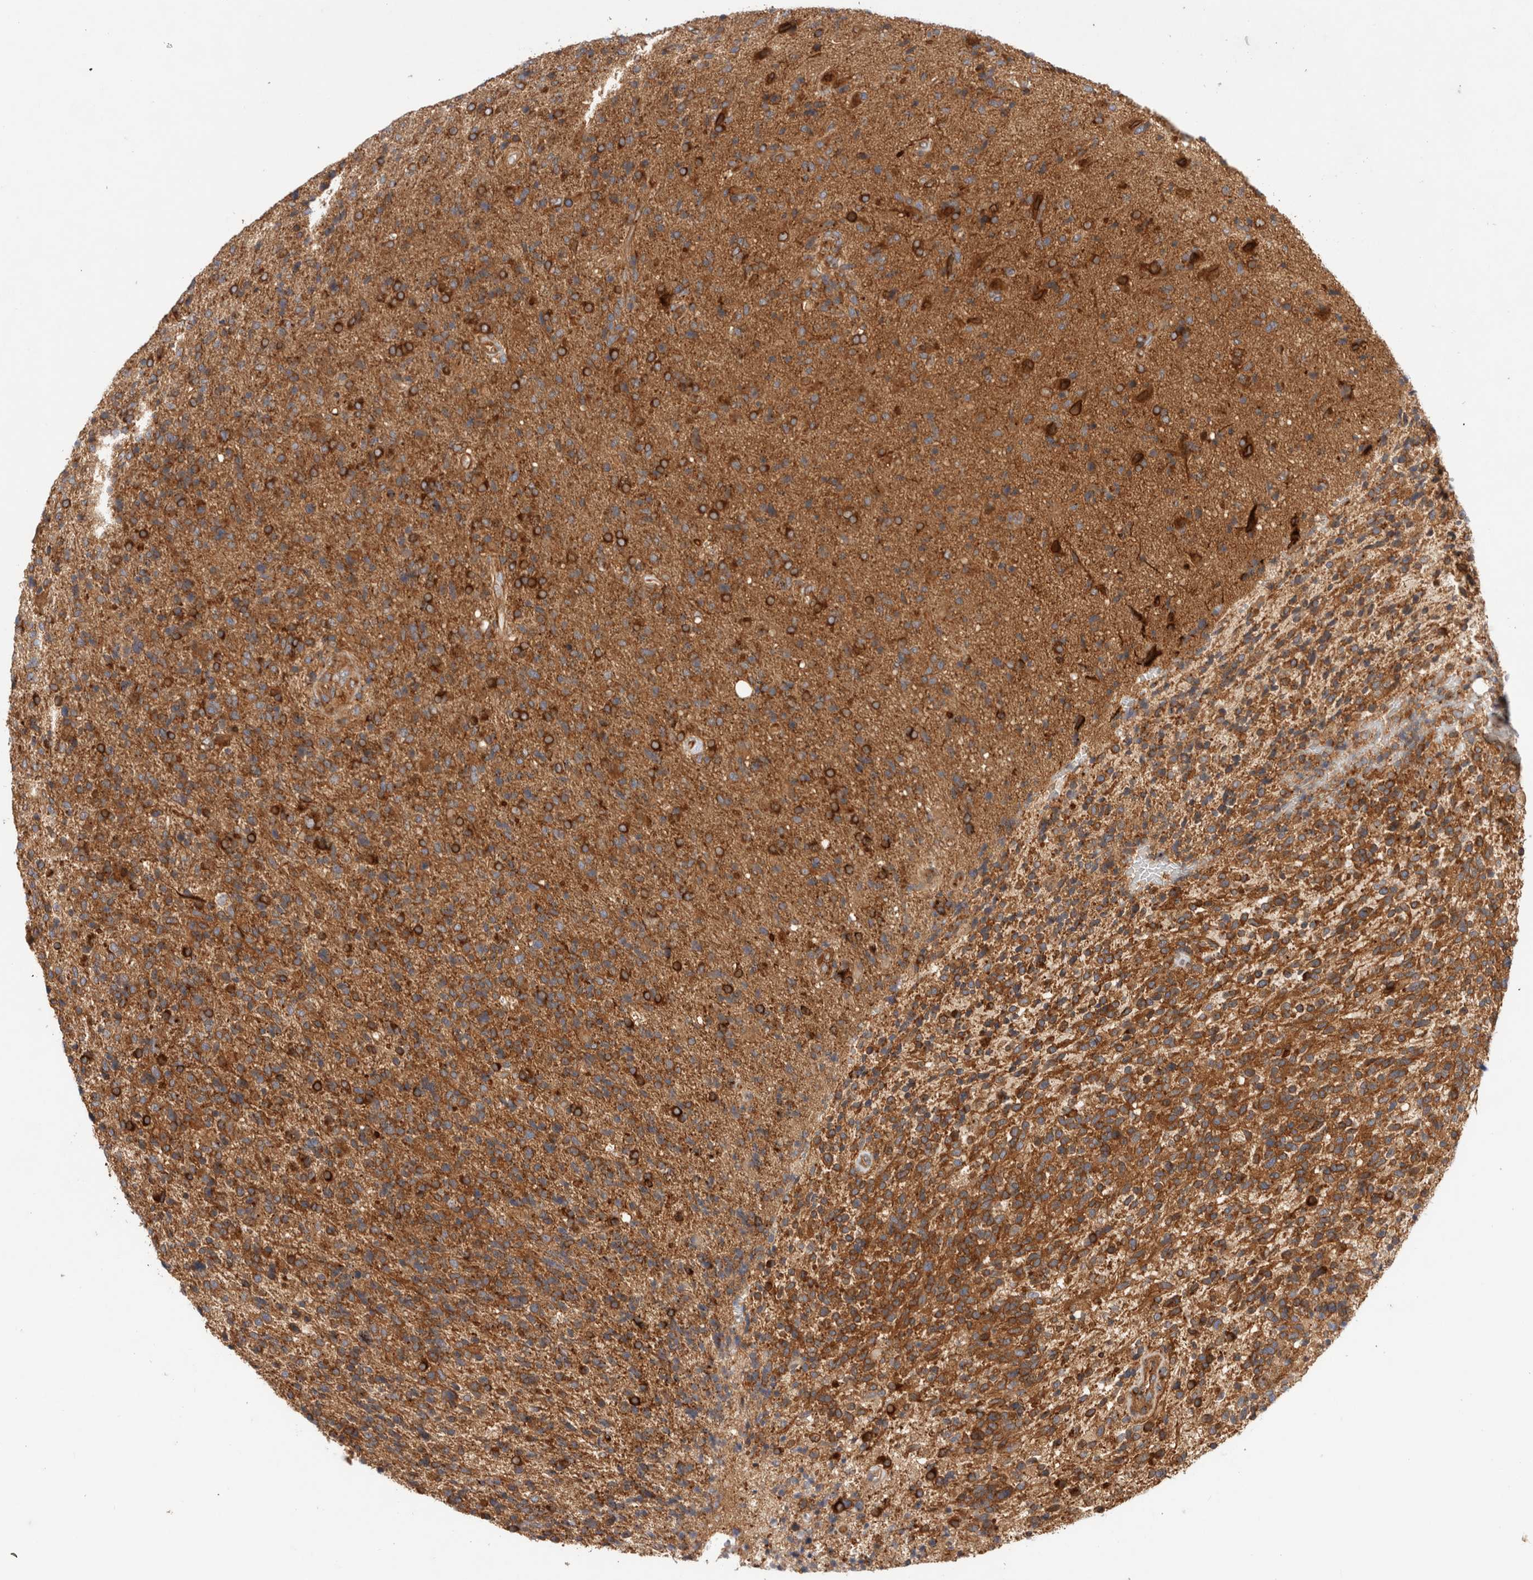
{"staining": {"intensity": "strong", "quantity": ">75%", "location": "cytoplasmic/membranous"}, "tissue": "glioma", "cell_type": "Tumor cells", "image_type": "cancer", "snomed": [{"axis": "morphology", "description": "Glioma, malignant, High grade"}, {"axis": "topography", "description": "Brain"}], "caption": "Immunohistochemical staining of human malignant glioma (high-grade) shows strong cytoplasmic/membranous protein staining in about >75% of tumor cells.", "gene": "GPR150", "patient": {"sex": "male", "age": 72}}